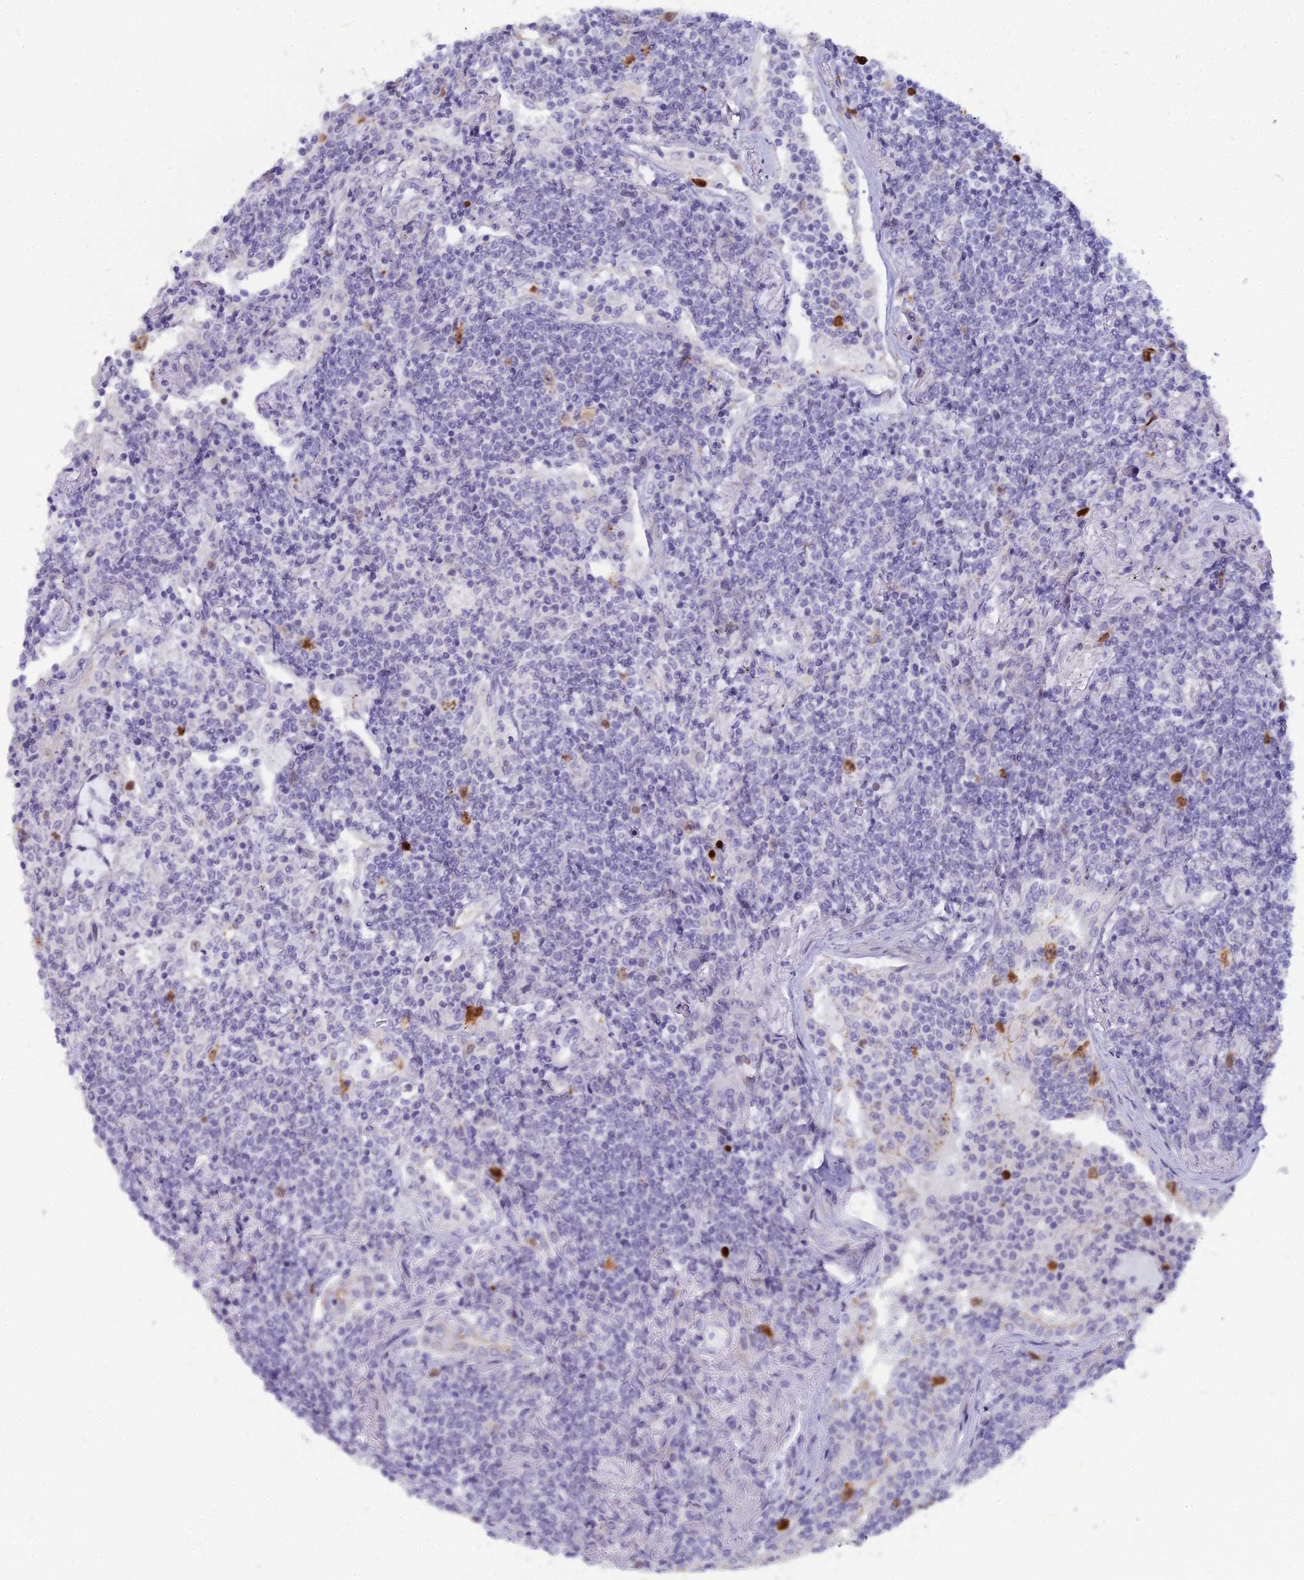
{"staining": {"intensity": "negative", "quantity": "none", "location": "none"}, "tissue": "lymphoma", "cell_type": "Tumor cells", "image_type": "cancer", "snomed": [{"axis": "morphology", "description": "Malignant lymphoma, non-Hodgkin's type, Low grade"}, {"axis": "topography", "description": "Lung"}], "caption": "A photomicrograph of malignant lymphoma, non-Hodgkin's type (low-grade) stained for a protein demonstrates no brown staining in tumor cells. The staining was performed using DAB (3,3'-diaminobenzidine) to visualize the protein expression in brown, while the nuclei were stained in blue with hematoxylin (Magnification: 20x).", "gene": "NUSAP1", "patient": {"sex": "female", "age": 71}}